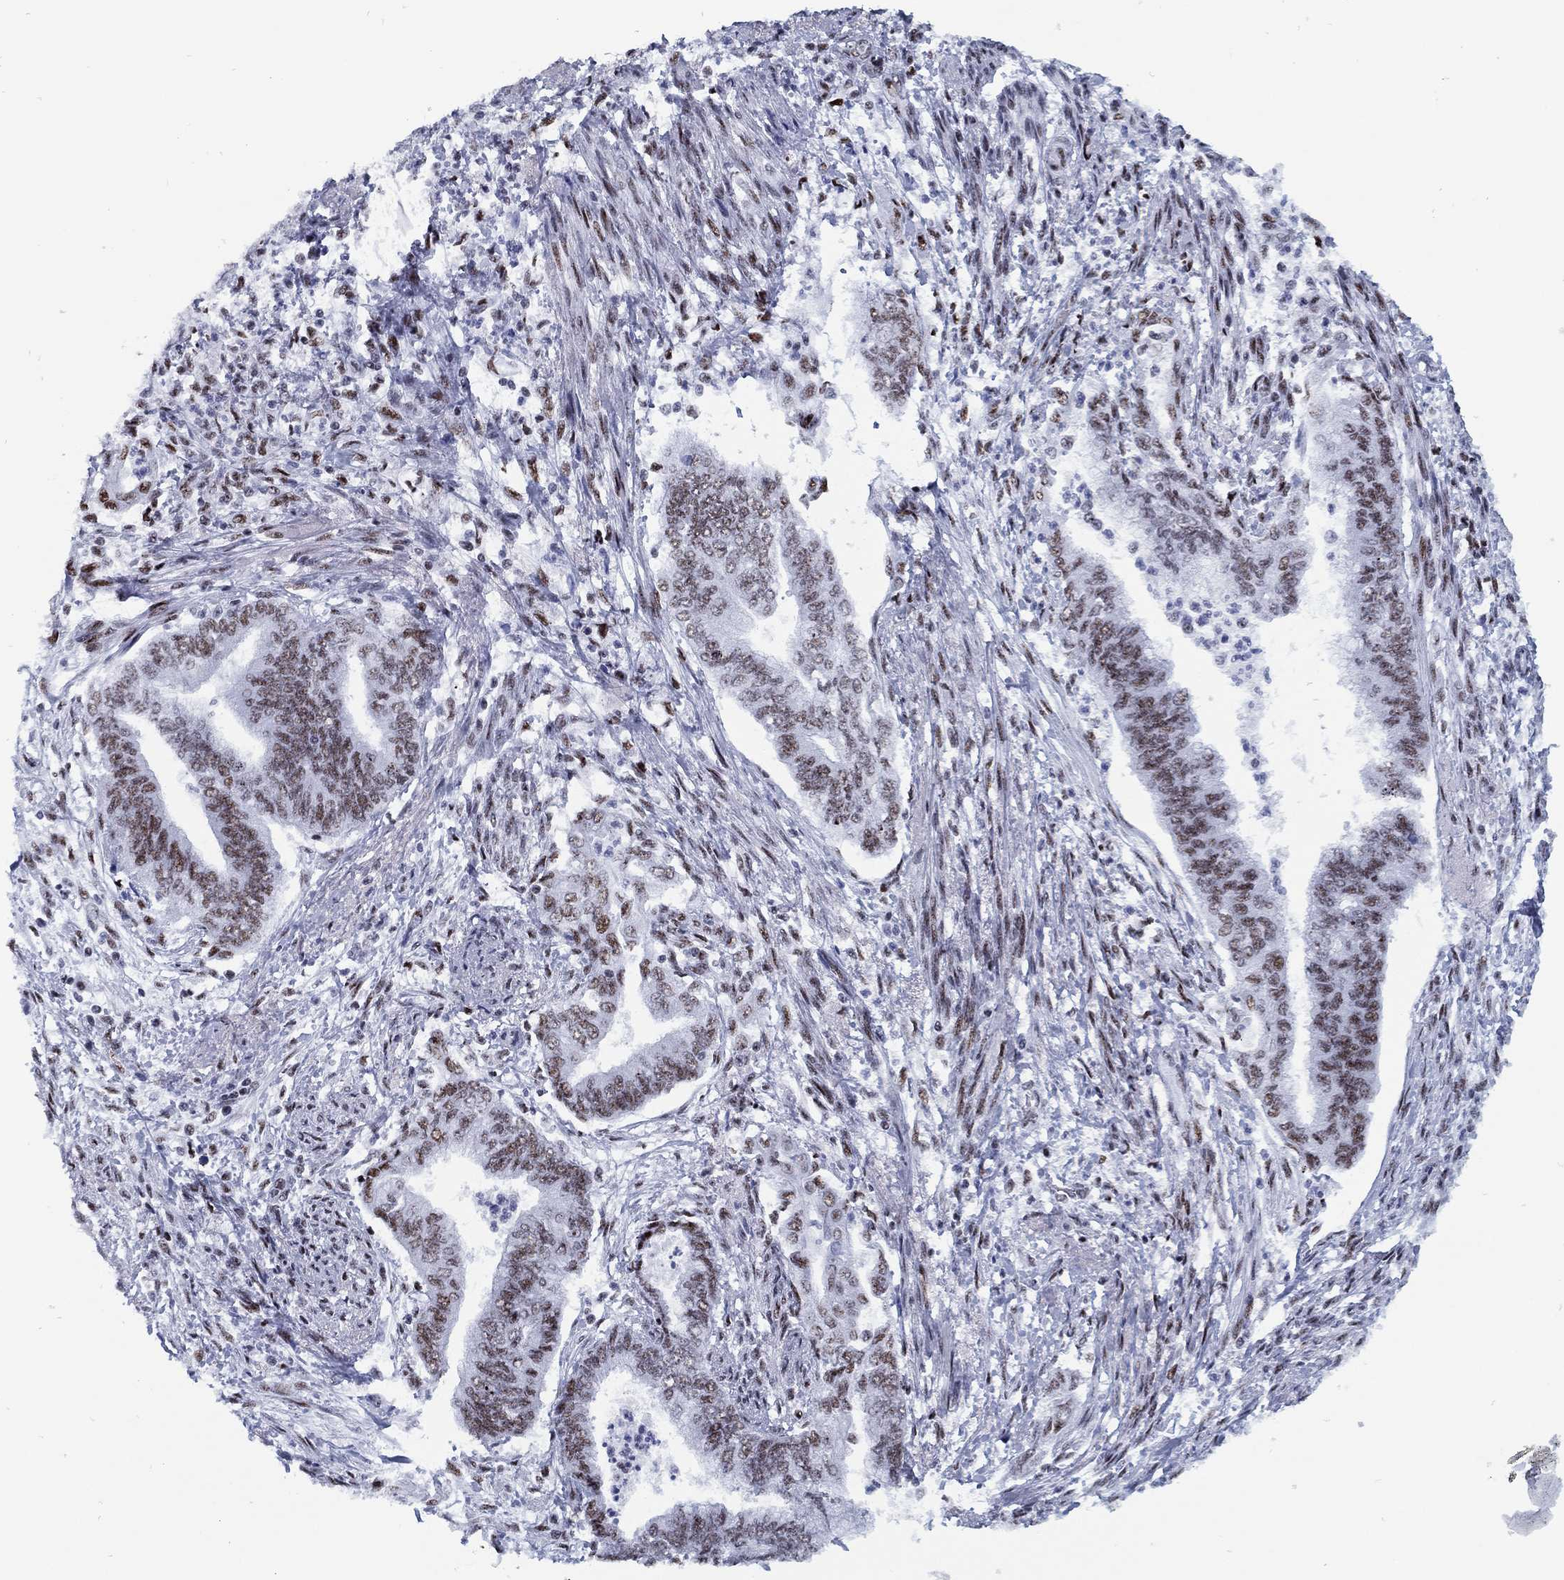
{"staining": {"intensity": "moderate", "quantity": "25%-75%", "location": "nuclear"}, "tissue": "endometrial cancer", "cell_type": "Tumor cells", "image_type": "cancer", "snomed": [{"axis": "morphology", "description": "Adenocarcinoma, NOS"}, {"axis": "topography", "description": "Endometrium"}], "caption": "Tumor cells exhibit medium levels of moderate nuclear positivity in about 25%-75% of cells in endometrial adenocarcinoma.", "gene": "CYB561D2", "patient": {"sex": "female", "age": 65}}